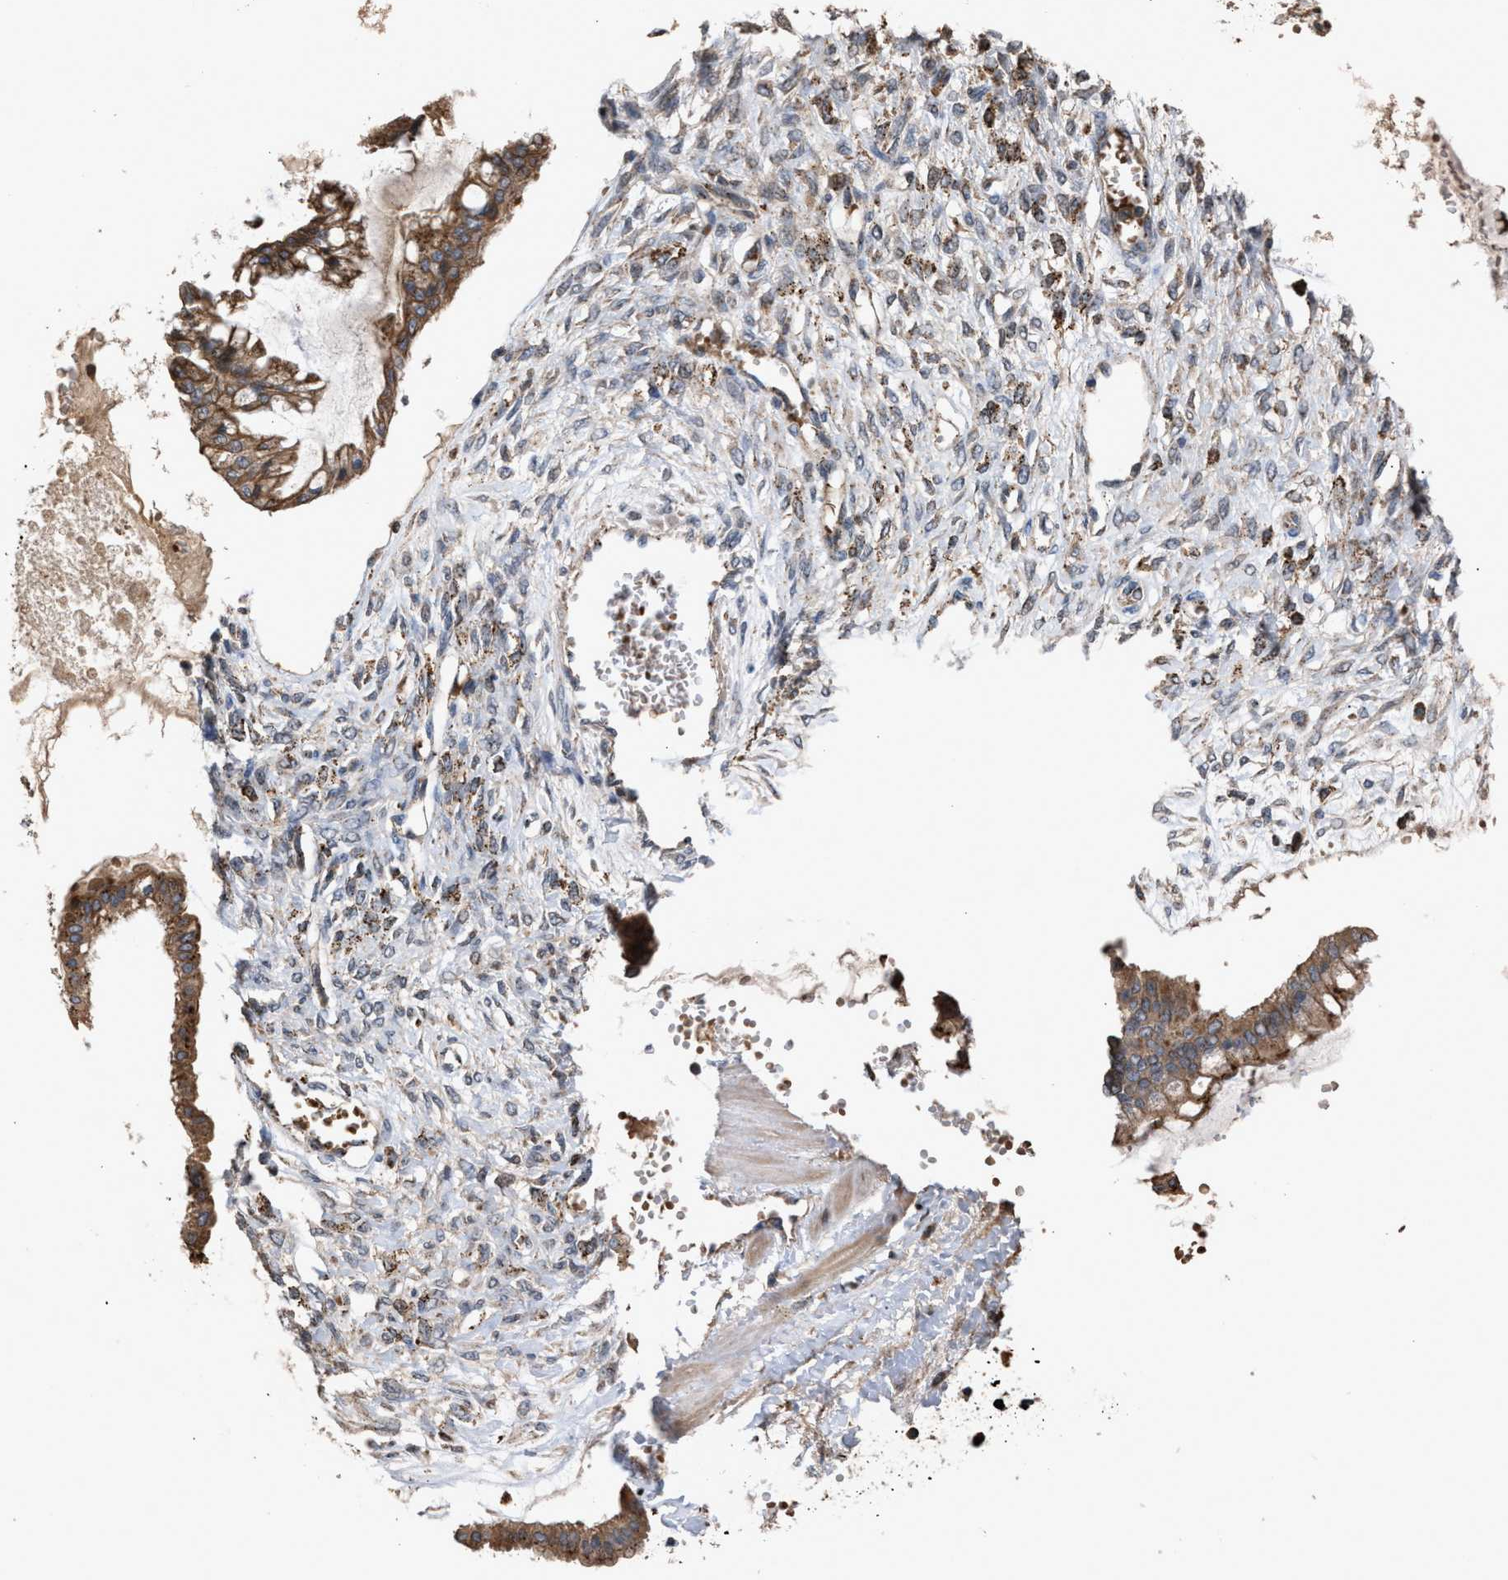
{"staining": {"intensity": "moderate", "quantity": ">75%", "location": "cytoplasmic/membranous"}, "tissue": "ovarian cancer", "cell_type": "Tumor cells", "image_type": "cancer", "snomed": [{"axis": "morphology", "description": "Cystadenocarcinoma, mucinous, NOS"}, {"axis": "topography", "description": "Ovary"}], "caption": "The histopathology image demonstrates staining of ovarian mucinous cystadenocarcinoma, revealing moderate cytoplasmic/membranous protein positivity (brown color) within tumor cells. Nuclei are stained in blue.", "gene": "ELMO3", "patient": {"sex": "female", "age": 73}}